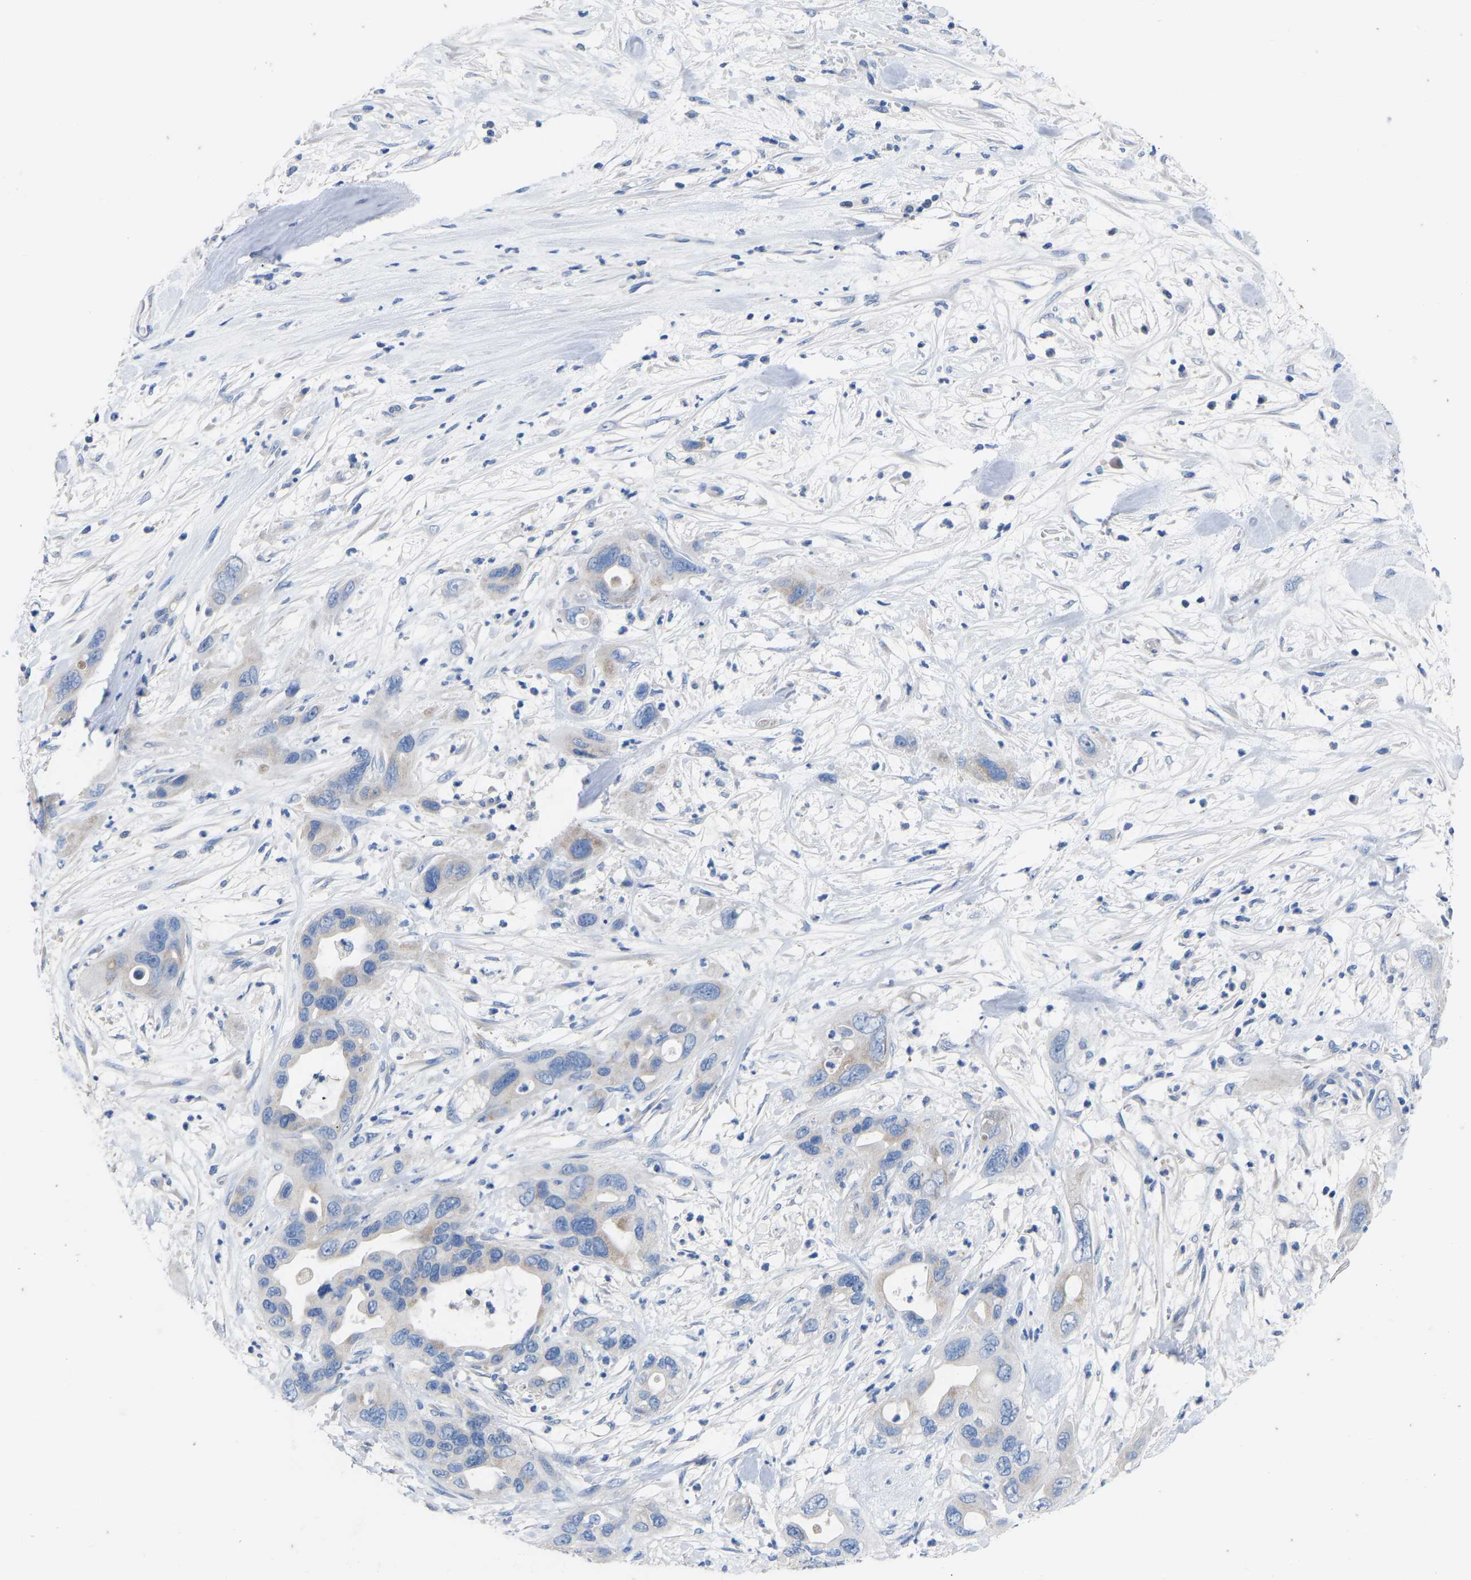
{"staining": {"intensity": "negative", "quantity": "none", "location": "none"}, "tissue": "pancreatic cancer", "cell_type": "Tumor cells", "image_type": "cancer", "snomed": [{"axis": "morphology", "description": "Adenocarcinoma, NOS"}, {"axis": "topography", "description": "Pancreas"}], "caption": "This is a photomicrograph of immunohistochemistry (IHC) staining of adenocarcinoma (pancreatic), which shows no staining in tumor cells.", "gene": "OLIG2", "patient": {"sex": "female", "age": 71}}